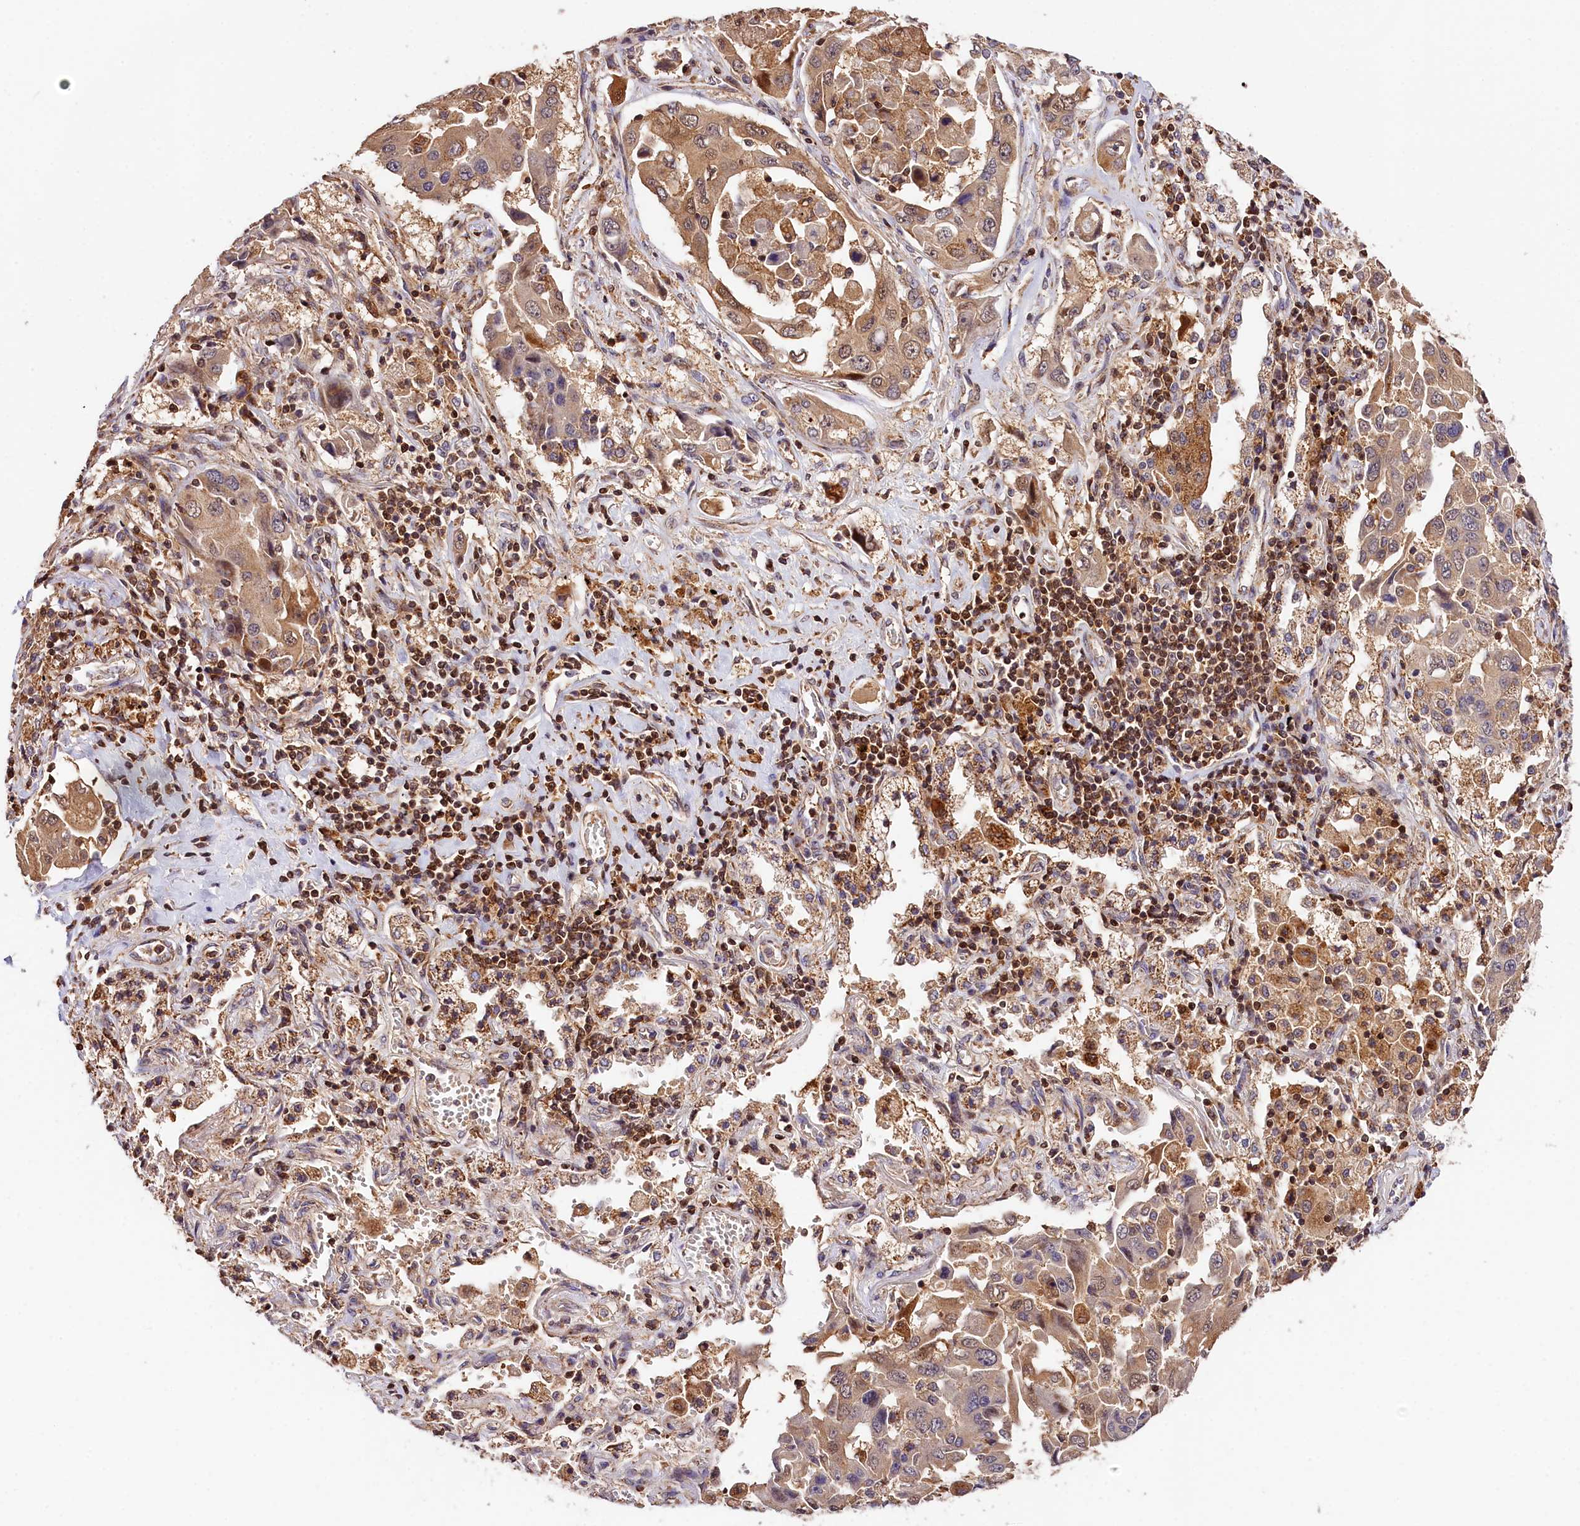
{"staining": {"intensity": "moderate", "quantity": ">75%", "location": "cytoplasmic/membranous,nuclear"}, "tissue": "lung cancer", "cell_type": "Tumor cells", "image_type": "cancer", "snomed": [{"axis": "morphology", "description": "Adenocarcinoma, NOS"}, {"axis": "topography", "description": "Lung"}], "caption": "Protein expression by immunohistochemistry shows moderate cytoplasmic/membranous and nuclear expression in approximately >75% of tumor cells in lung cancer (adenocarcinoma).", "gene": "KPTN", "patient": {"sex": "female", "age": 65}}